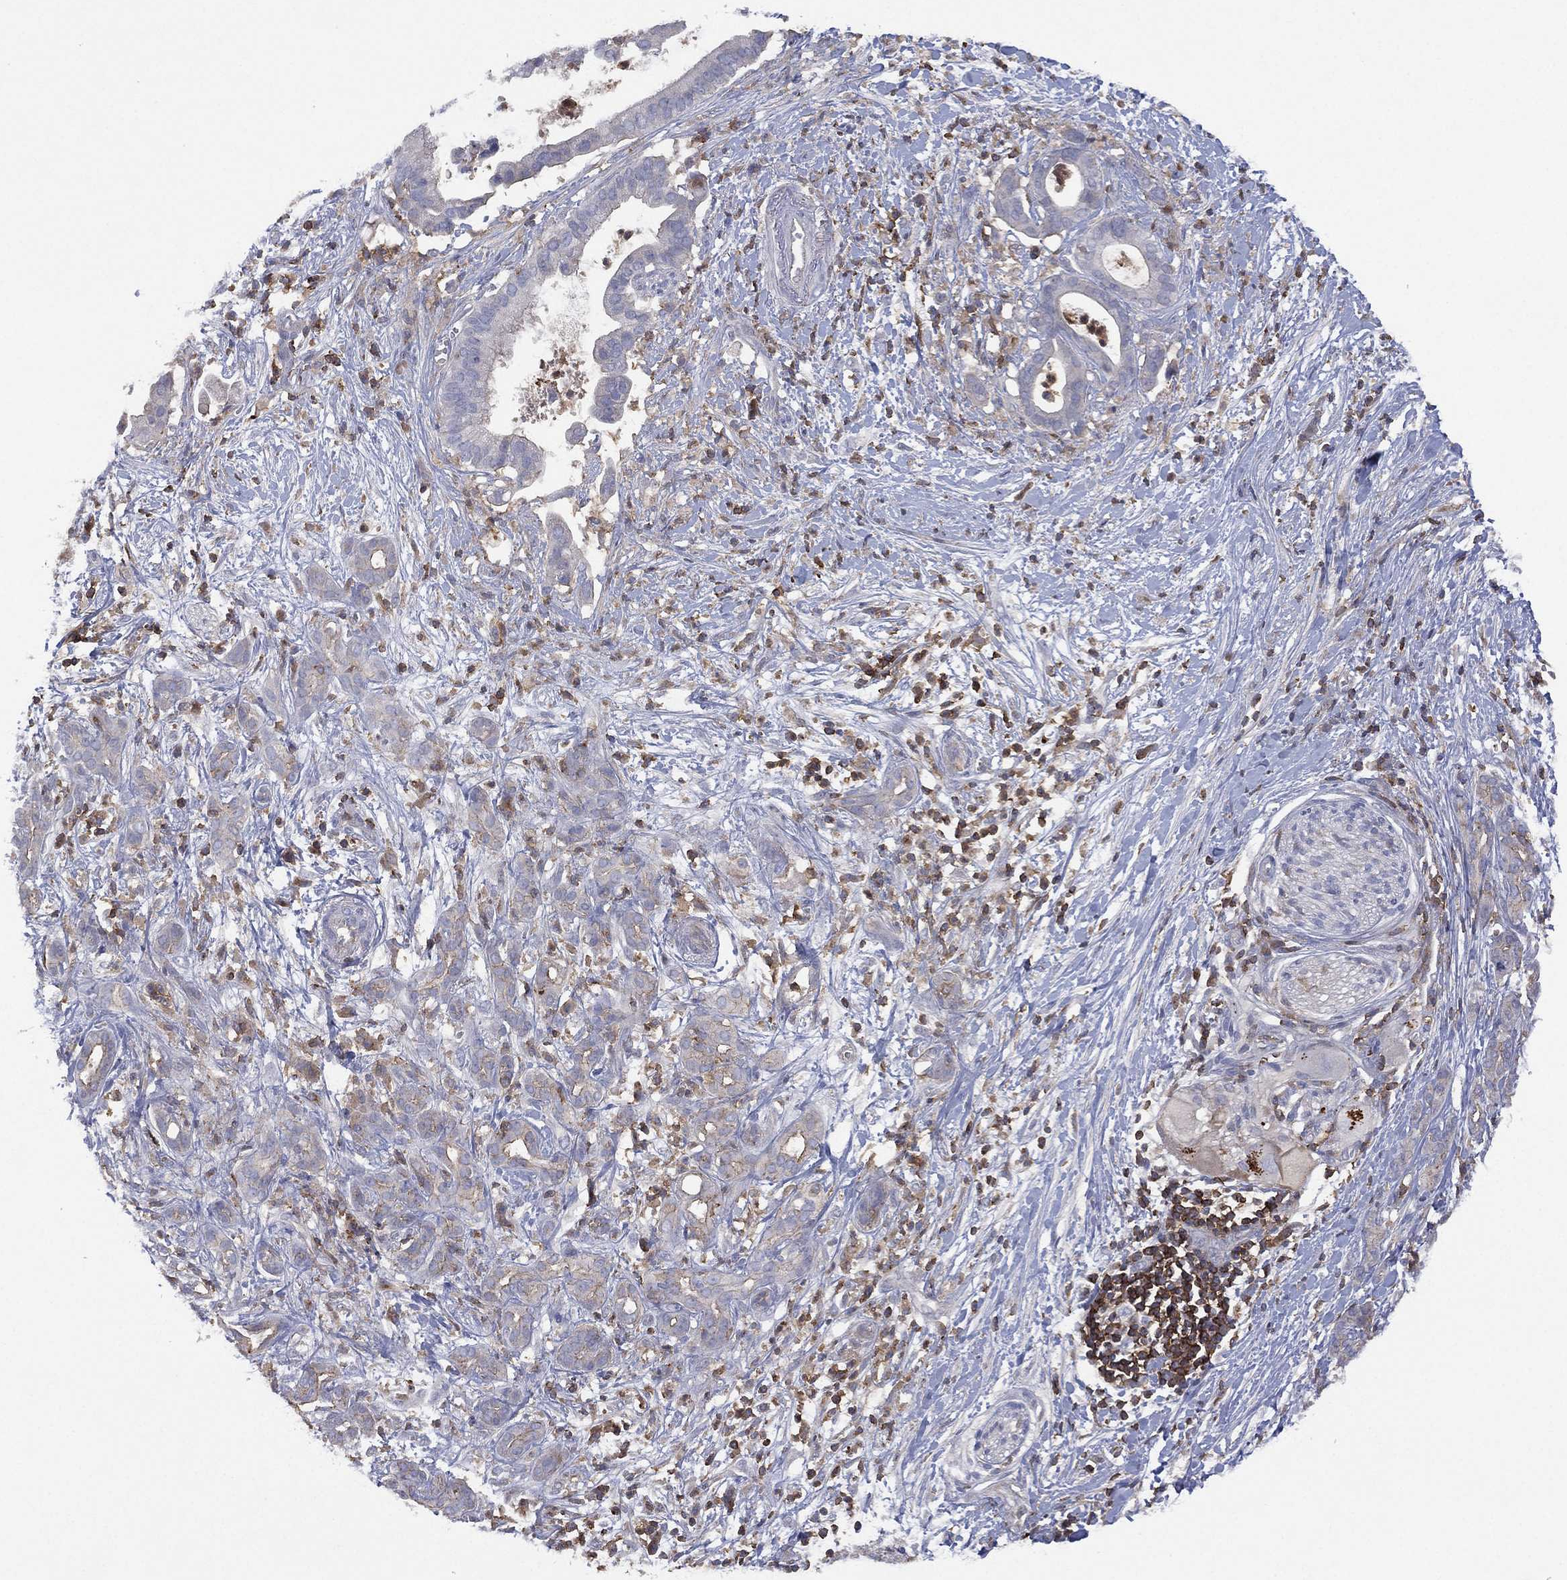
{"staining": {"intensity": "weak", "quantity": "<25%", "location": "cytoplasmic/membranous"}, "tissue": "pancreatic cancer", "cell_type": "Tumor cells", "image_type": "cancer", "snomed": [{"axis": "morphology", "description": "Adenocarcinoma, NOS"}, {"axis": "topography", "description": "Pancreas"}], "caption": "Immunohistochemical staining of pancreatic cancer displays no significant positivity in tumor cells.", "gene": "DOCK8", "patient": {"sex": "male", "age": 61}}